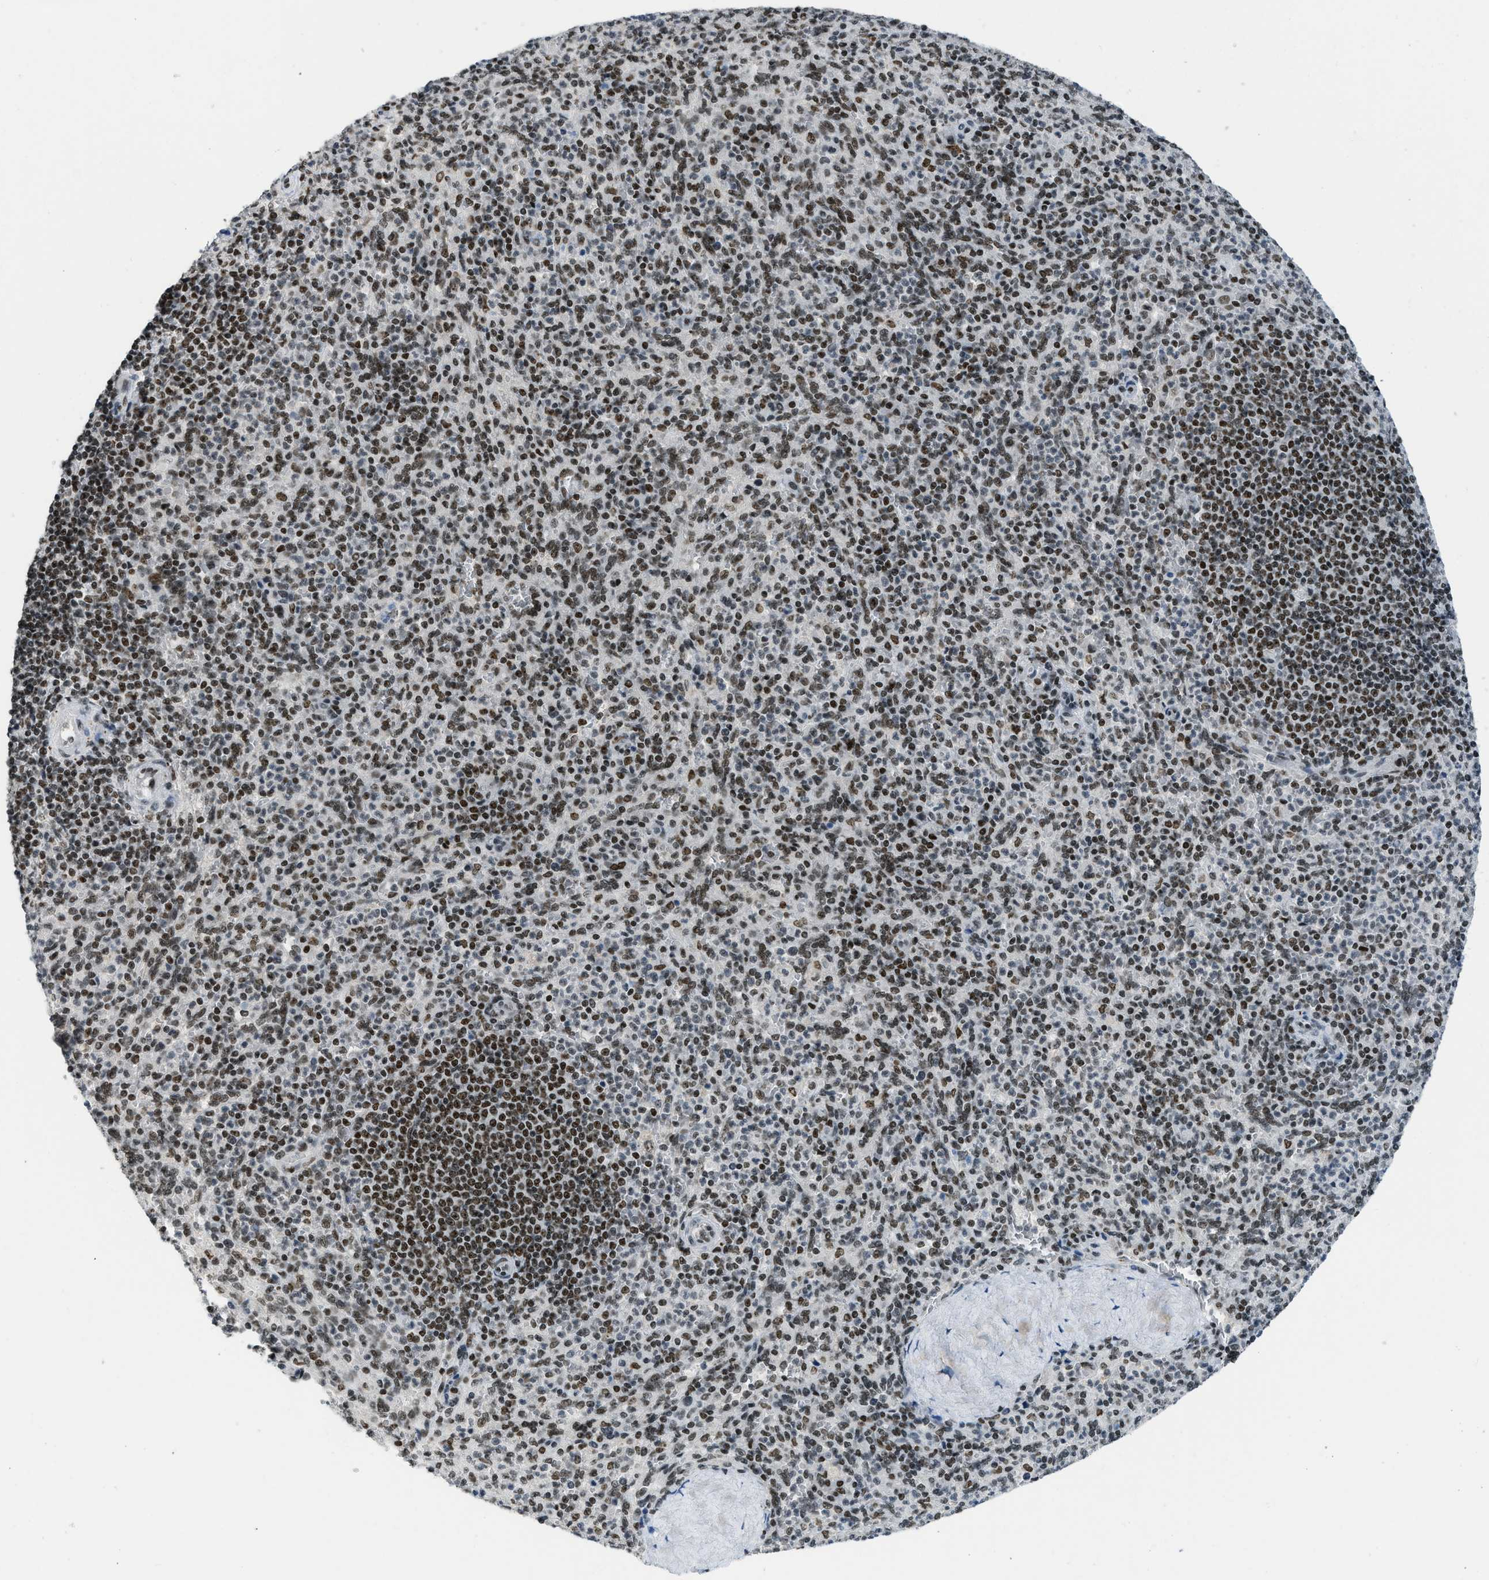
{"staining": {"intensity": "moderate", "quantity": "25%-75%", "location": "nuclear"}, "tissue": "spleen", "cell_type": "Cells in red pulp", "image_type": "normal", "snomed": [{"axis": "morphology", "description": "Normal tissue, NOS"}, {"axis": "topography", "description": "Spleen"}], "caption": "Immunohistochemical staining of normal human spleen exhibits medium levels of moderate nuclear staining in about 25%-75% of cells in red pulp.", "gene": "URB1", "patient": {"sex": "male", "age": 36}}